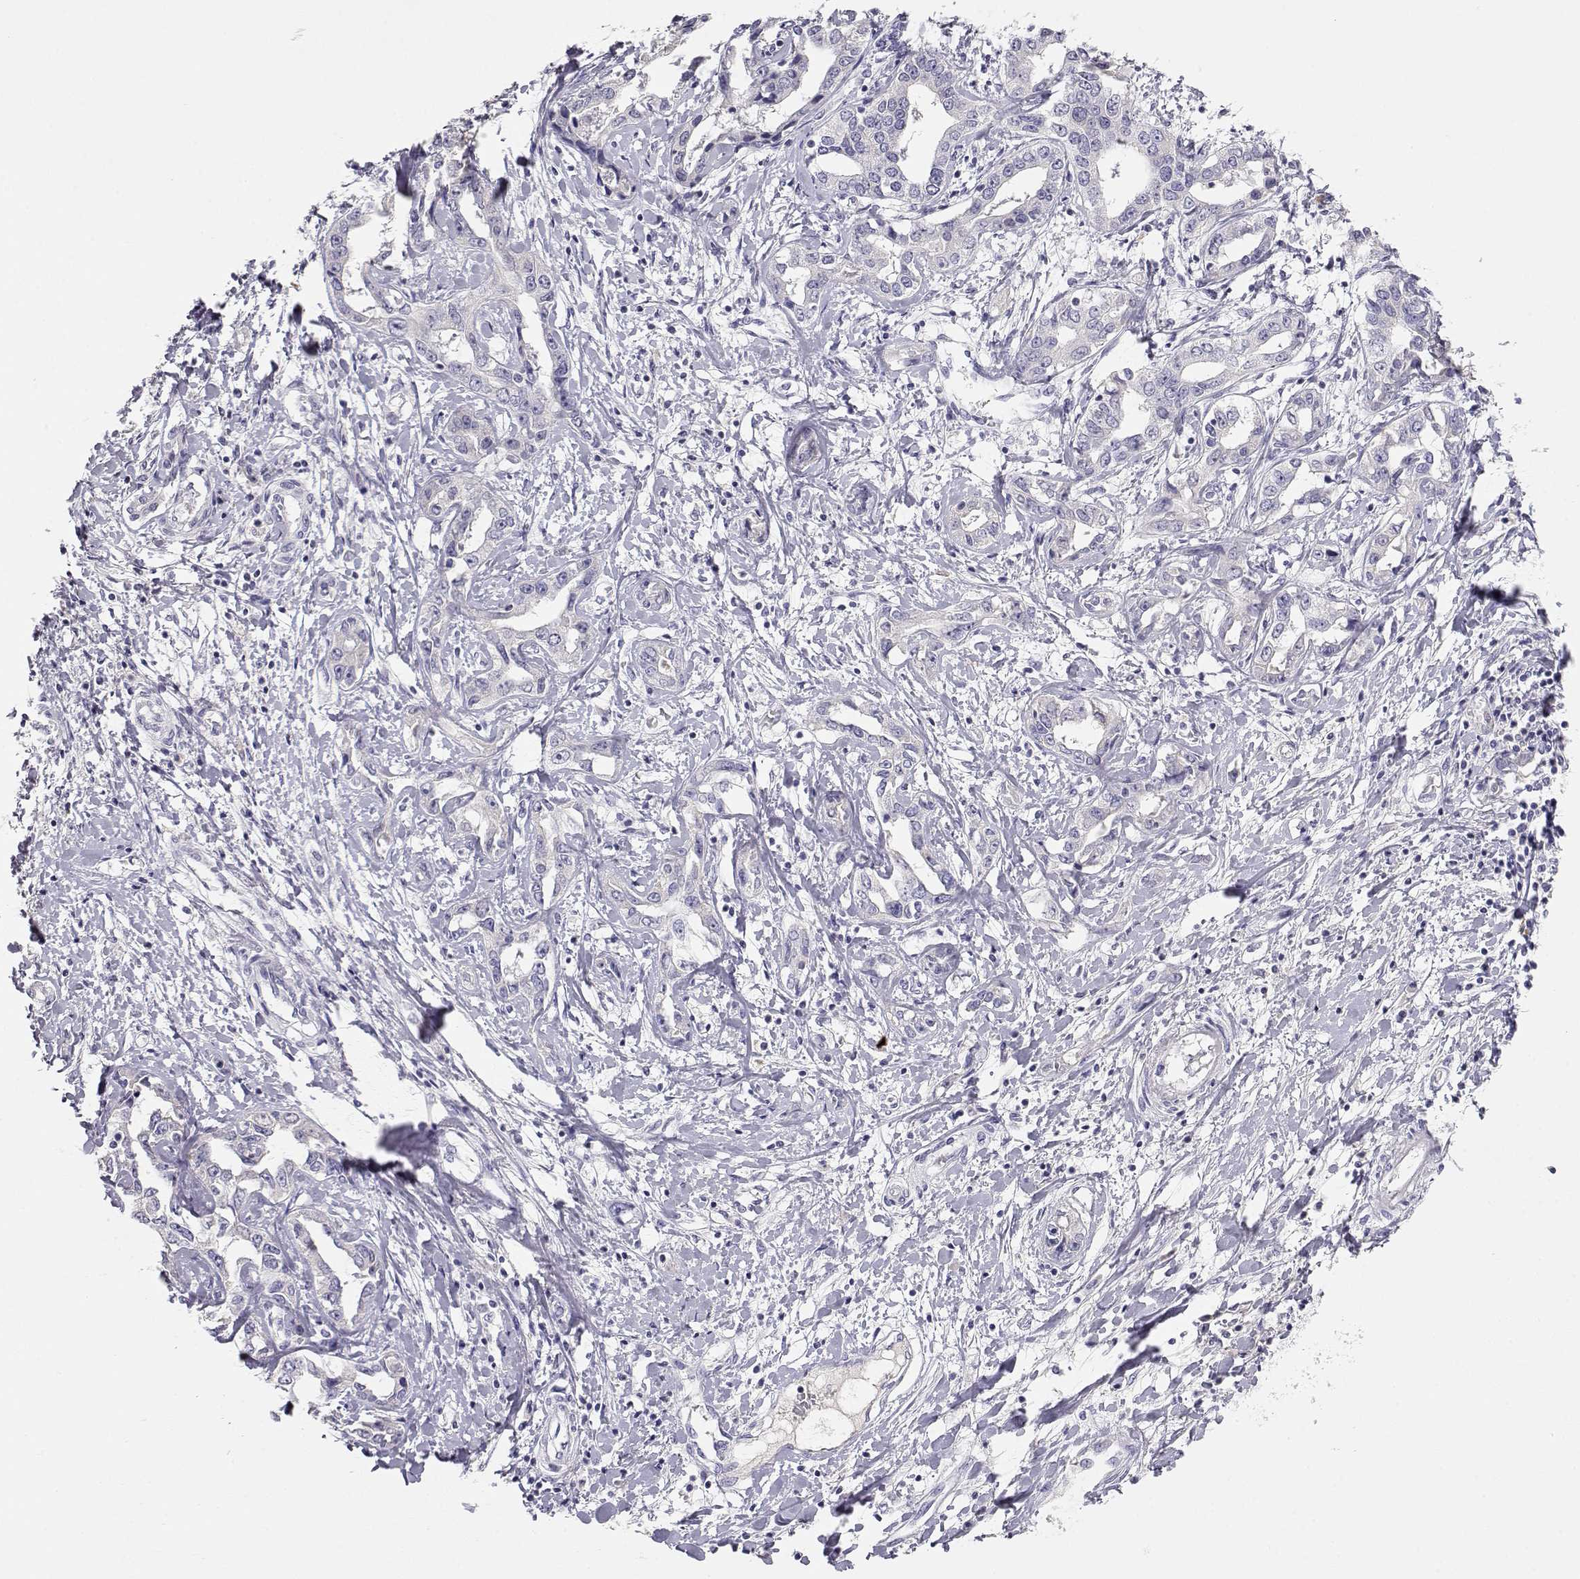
{"staining": {"intensity": "negative", "quantity": "none", "location": "none"}, "tissue": "liver cancer", "cell_type": "Tumor cells", "image_type": "cancer", "snomed": [{"axis": "morphology", "description": "Cholangiocarcinoma"}, {"axis": "topography", "description": "Liver"}], "caption": "Immunohistochemistry image of neoplastic tissue: liver cholangiocarcinoma stained with DAB exhibits no significant protein staining in tumor cells.", "gene": "GPR174", "patient": {"sex": "male", "age": 59}}